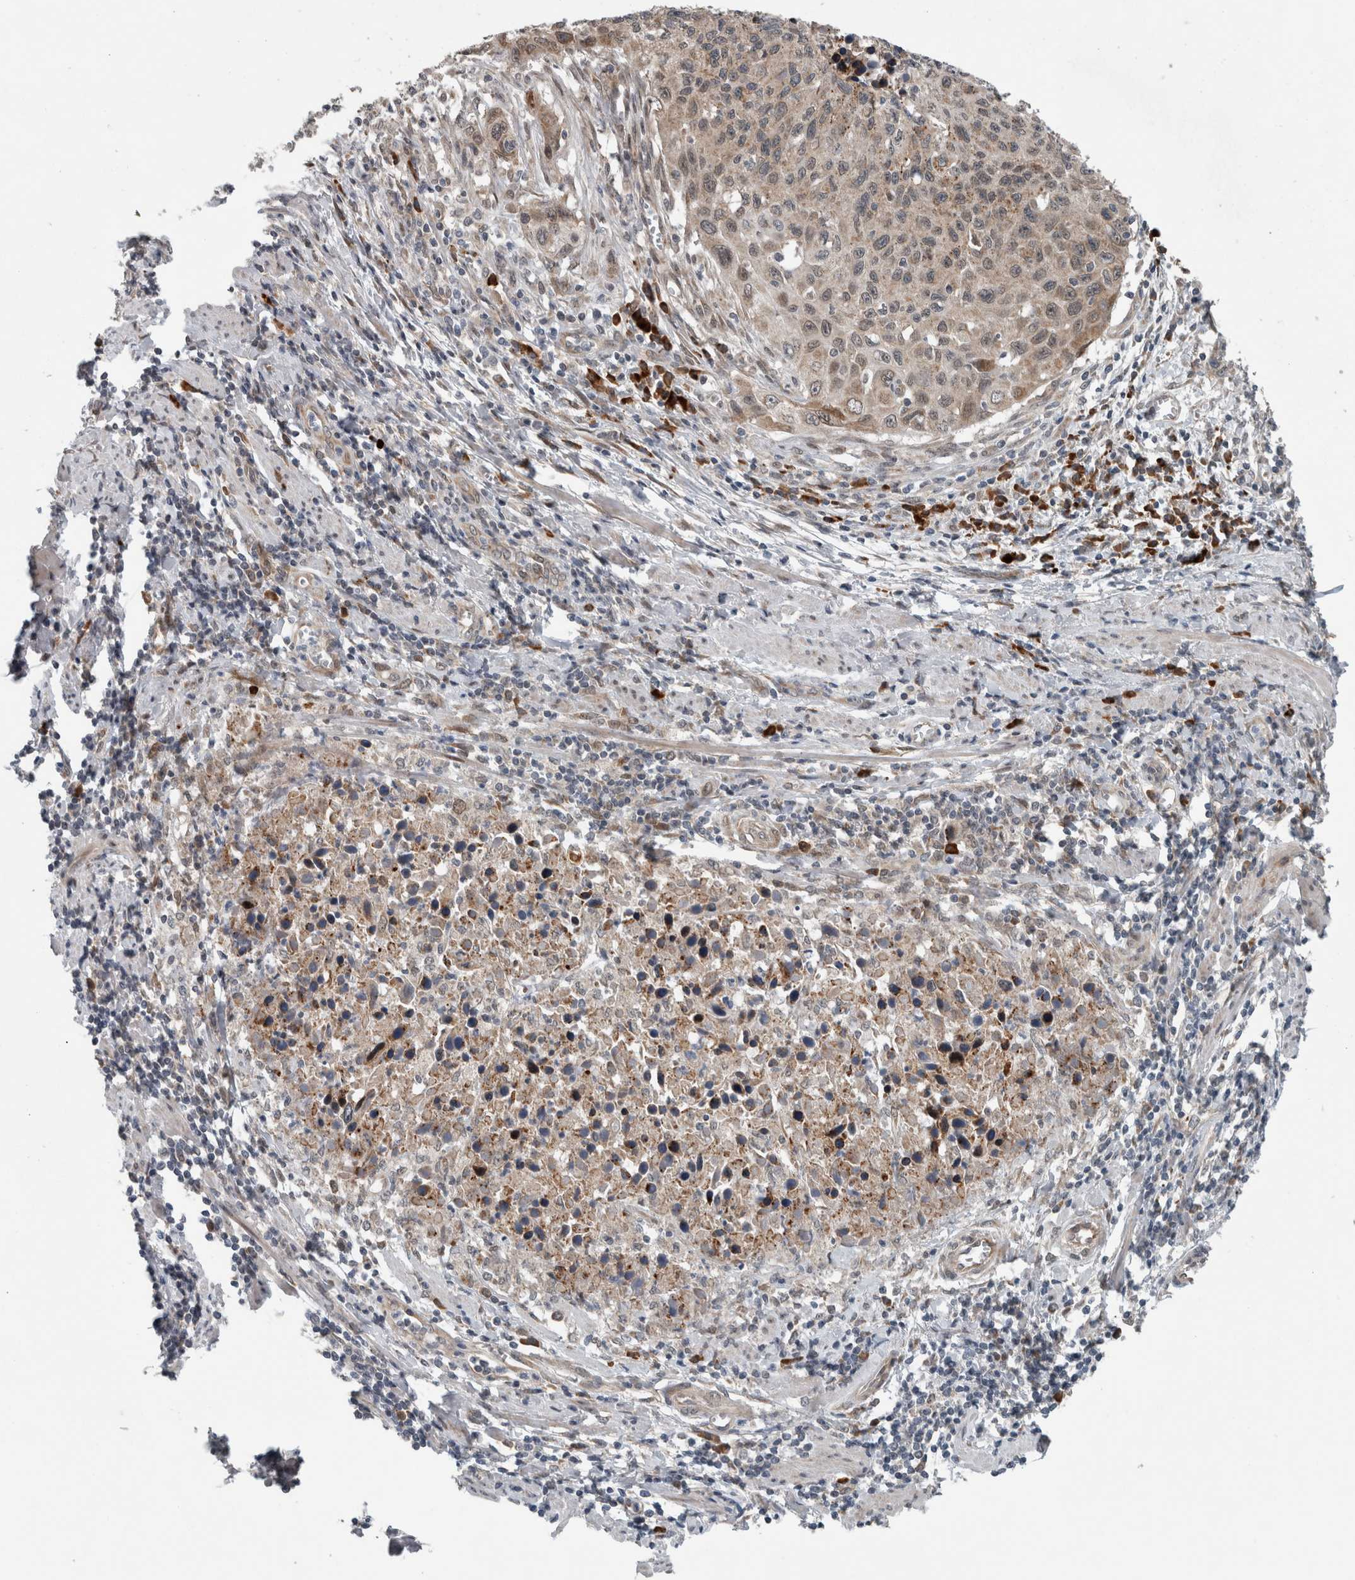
{"staining": {"intensity": "weak", "quantity": "<25%", "location": "cytoplasmic/membranous,nuclear"}, "tissue": "cervical cancer", "cell_type": "Tumor cells", "image_type": "cancer", "snomed": [{"axis": "morphology", "description": "Squamous cell carcinoma, NOS"}, {"axis": "topography", "description": "Cervix"}], "caption": "Squamous cell carcinoma (cervical) stained for a protein using IHC exhibits no expression tumor cells.", "gene": "GBA2", "patient": {"sex": "female", "age": 53}}